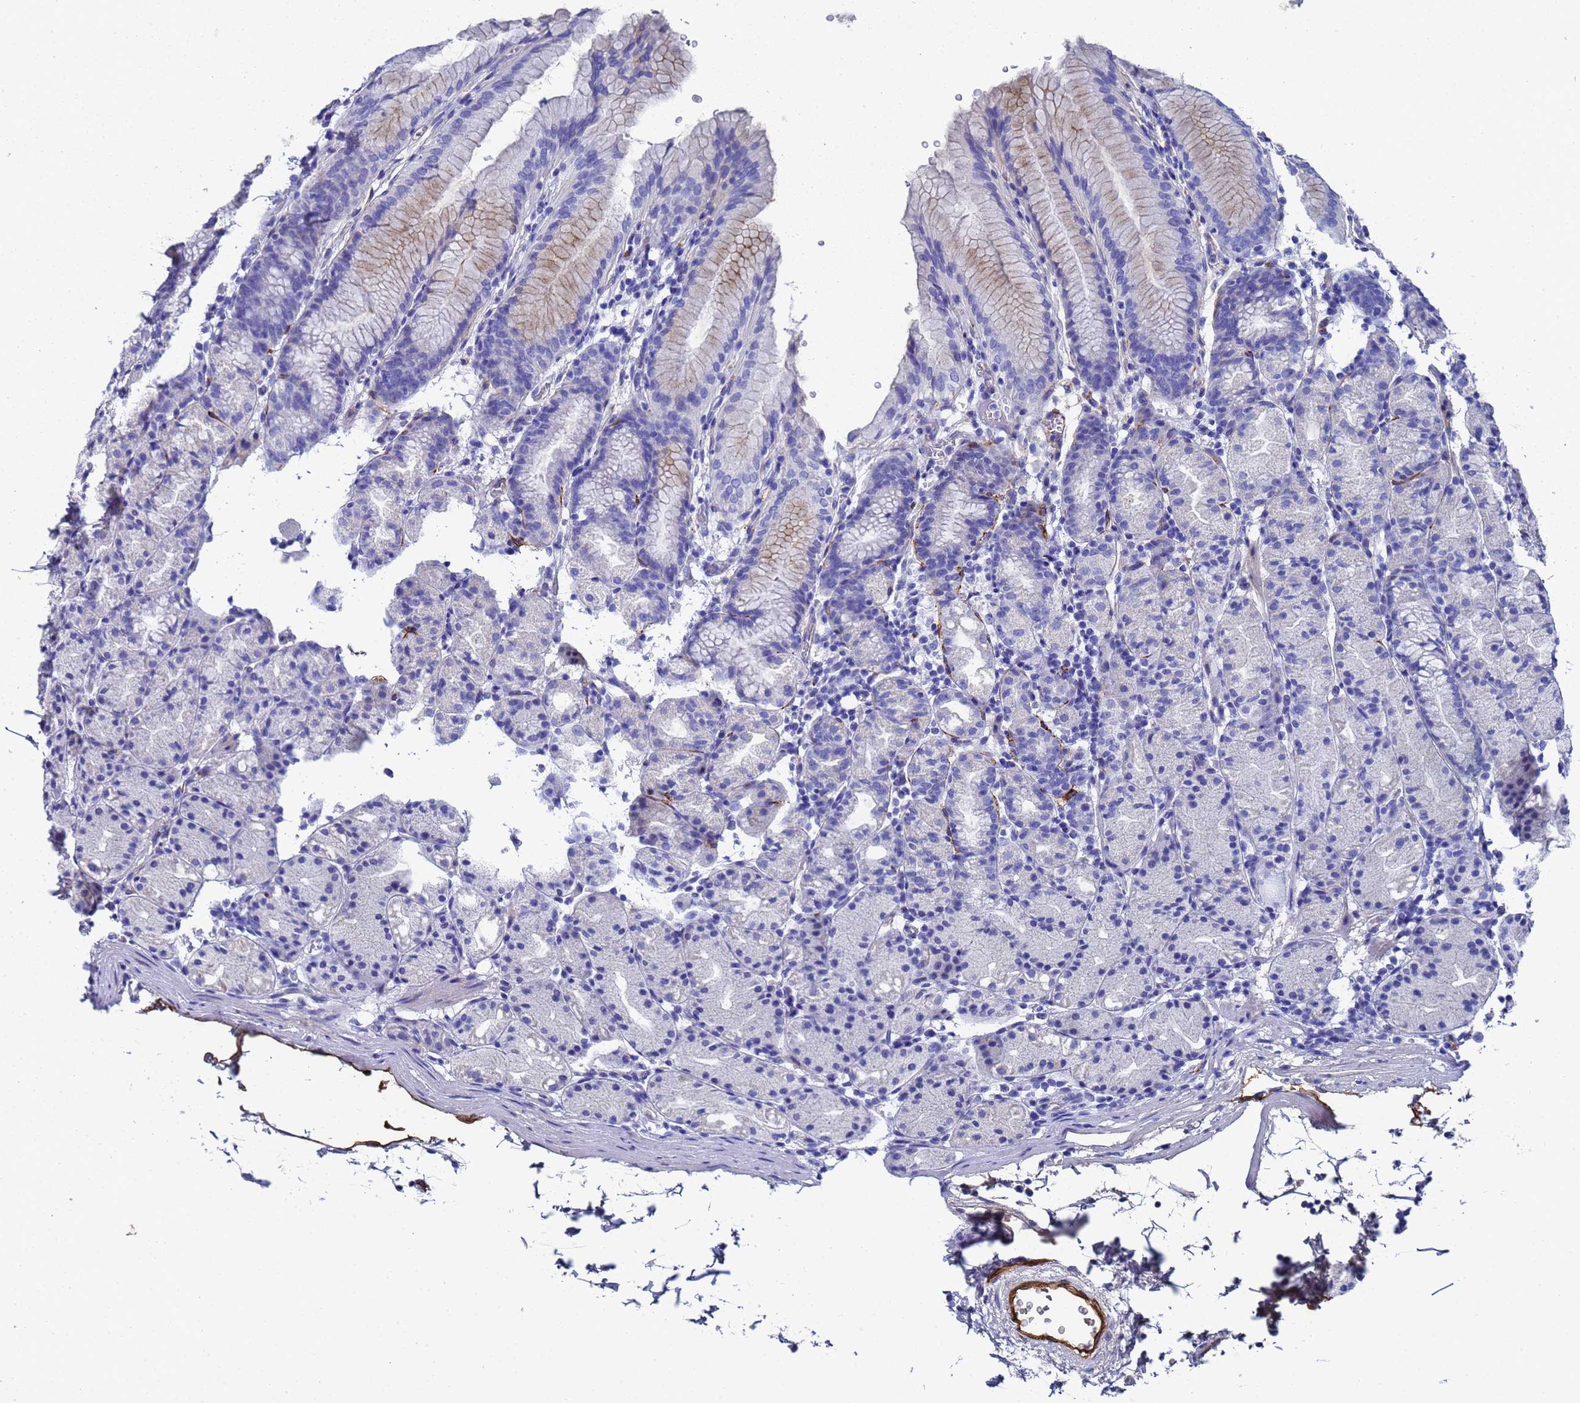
{"staining": {"intensity": "weak", "quantity": "<25%", "location": "cytoplasmic/membranous"}, "tissue": "stomach", "cell_type": "Glandular cells", "image_type": "normal", "snomed": [{"axis": "morphology", "description": "Normal tissue, NOS"}, {"axis": "topography", "description": "Stomach, upper"}], "caption": "This is an IHC photomicrograph of benign human stomach. There is no staining in glandular cells.", "gene": "ADIPOQ", "patient": {"sex": "male", "age": 48}}